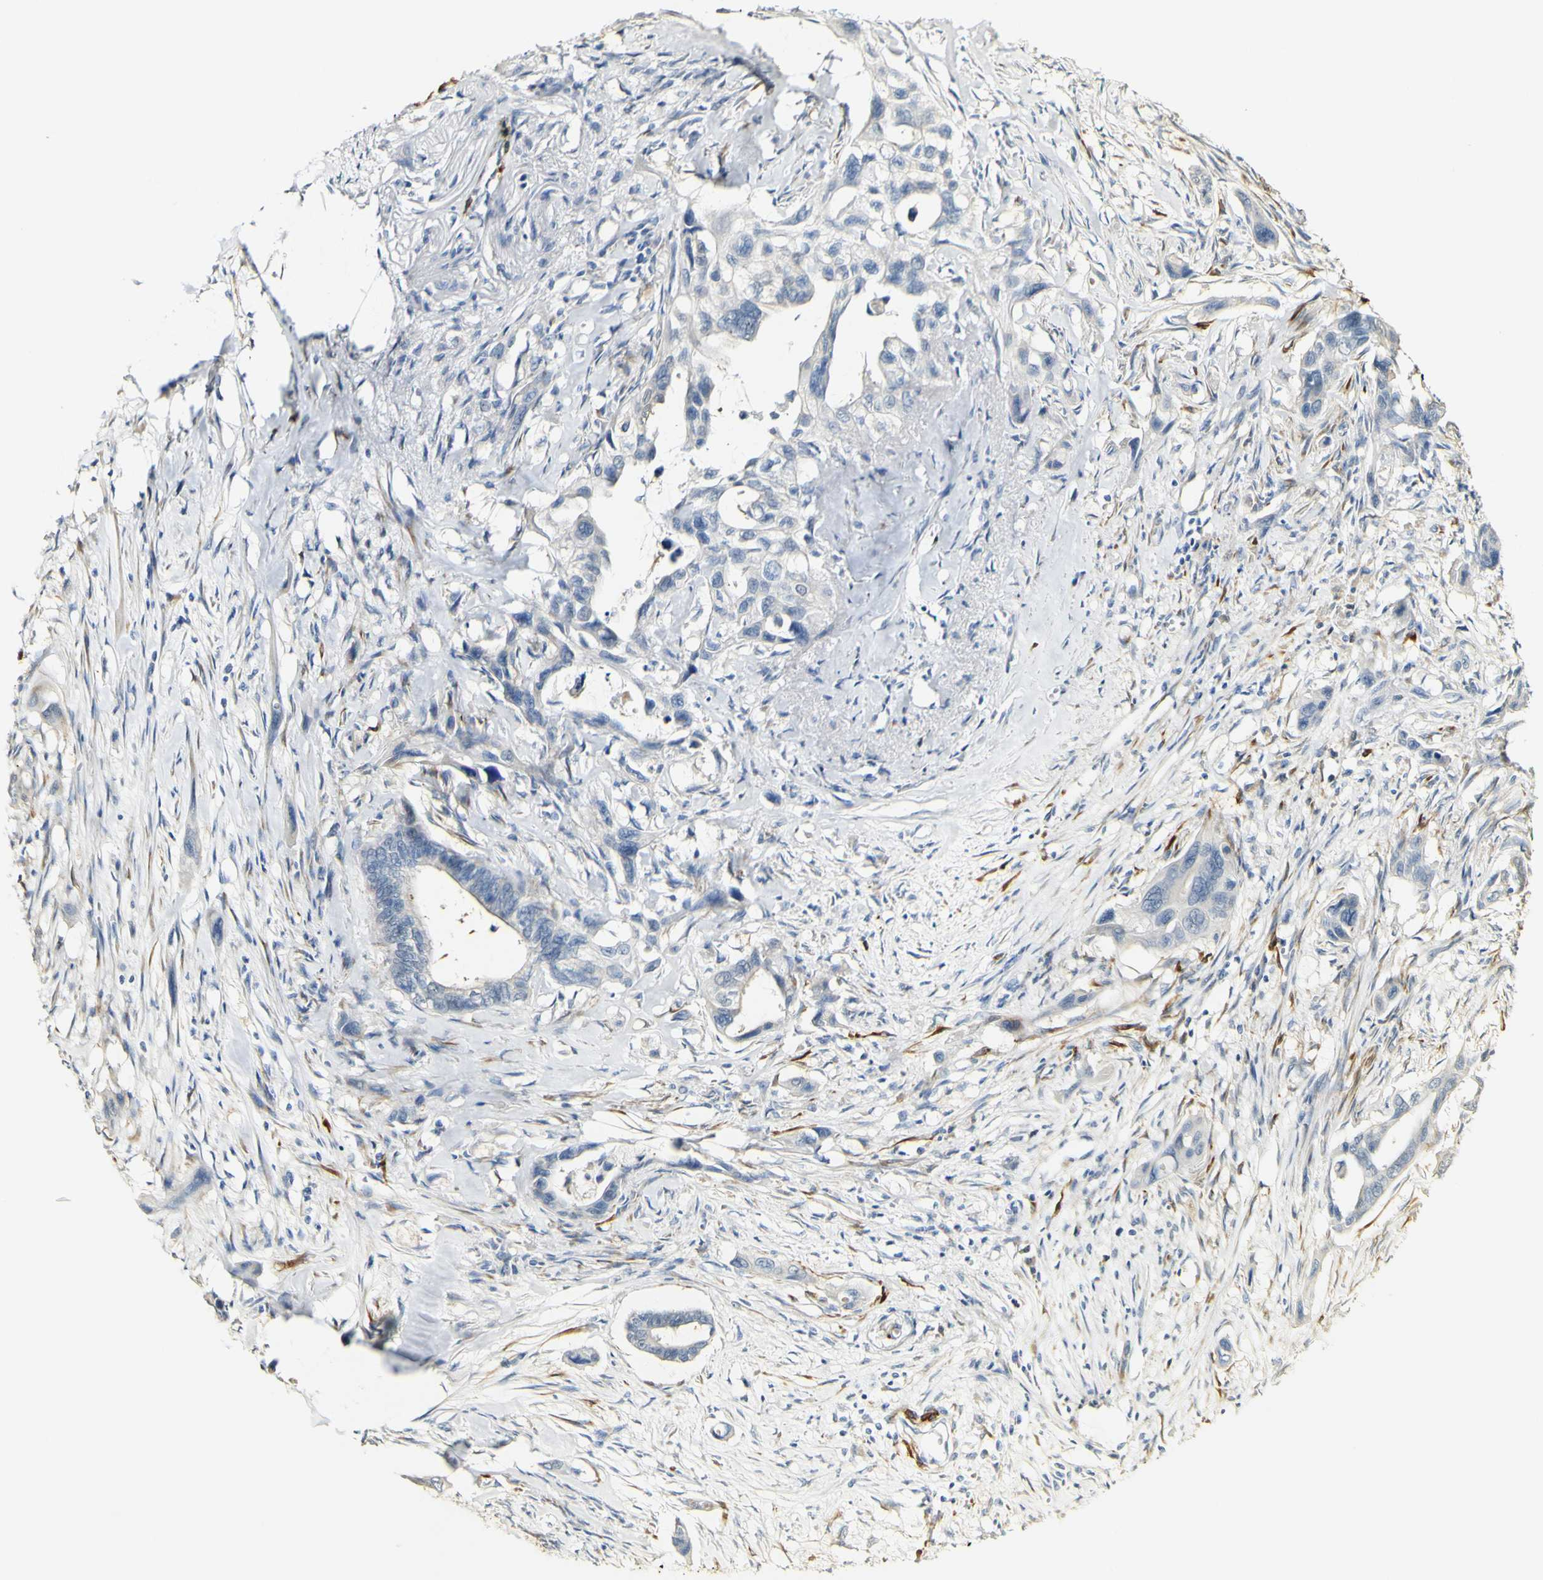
{"staining": {"intensity": "negative", "quantity": "none", "location": "none"}, "tissue": "pancreatic cancer", "cell_type": "Tumor cells", "image_type": "cancer", "snomed": [{"axis": "morphology", "description": "Adenocarcinoma, NOS"}, {"axis": "topography", "description": "Pancreas"}], "caption": "Tumor cells are negative for protein expression in human adenocarcinoma (pancreatic).", "gene": "FMO3", "patient": {"sex": "male", "age": 73}}